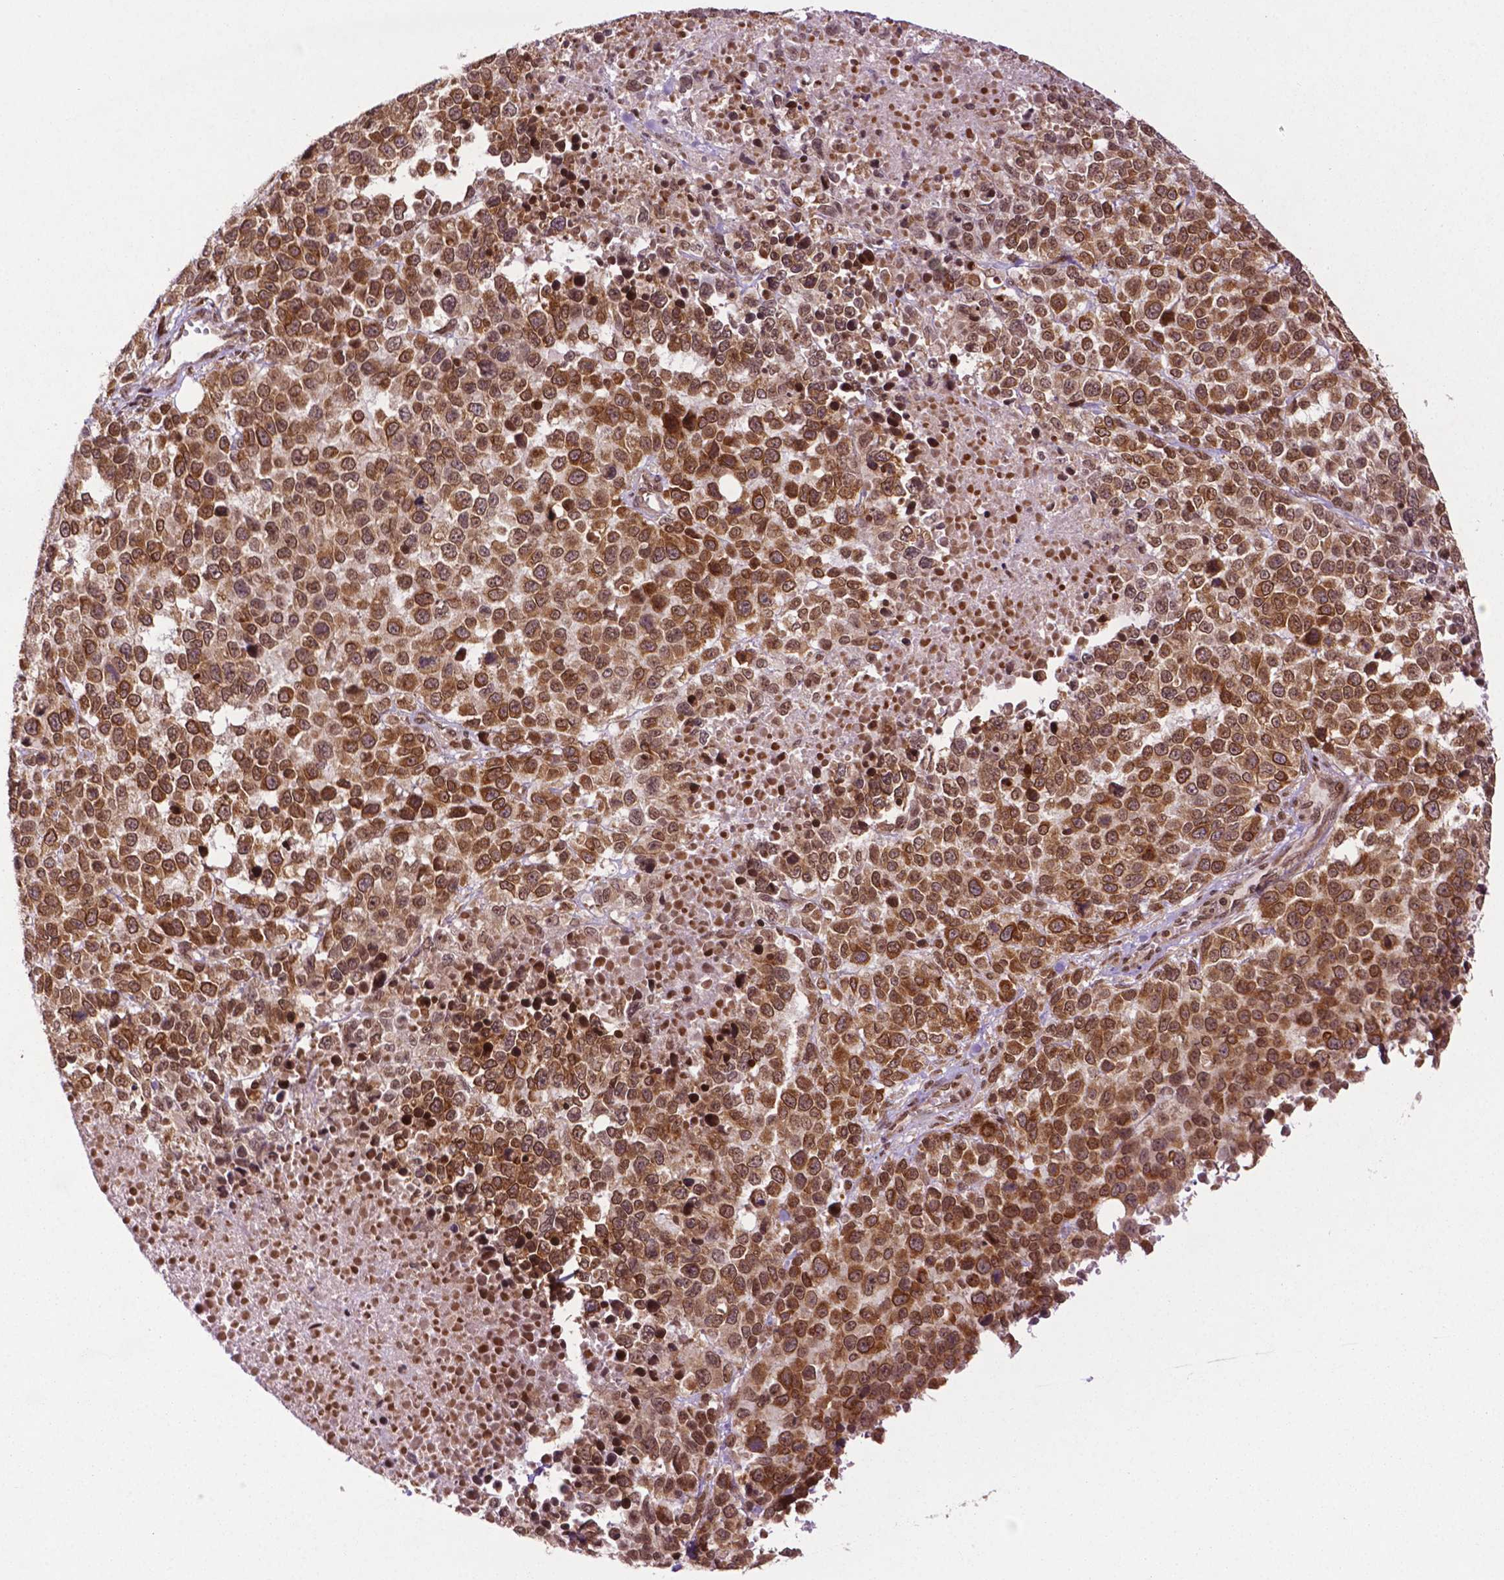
{"staining": {"intensity": "moderate", "quantity": ">75%", "location": "cytoplasmic/membranous,nuclear"}, "tissue": "melanoma", "cell_type": "Tumor cells", "image_type": "cancer", "snomed": [{"axis": "morphology", "description": "Malignant melanoma, Metastatic site"}, {"axis": "topography", "description": "Skin"}], "caption": "Moderate cytoplasmic/membranous and nuclear protein expression is identified in about >75% of tumor cells in melanoma. Ihc stains the protein of interest in brown and the nuclei are stained blue.", "gene": "TMX2", "patient": {"sex": "male", "age": 84}}